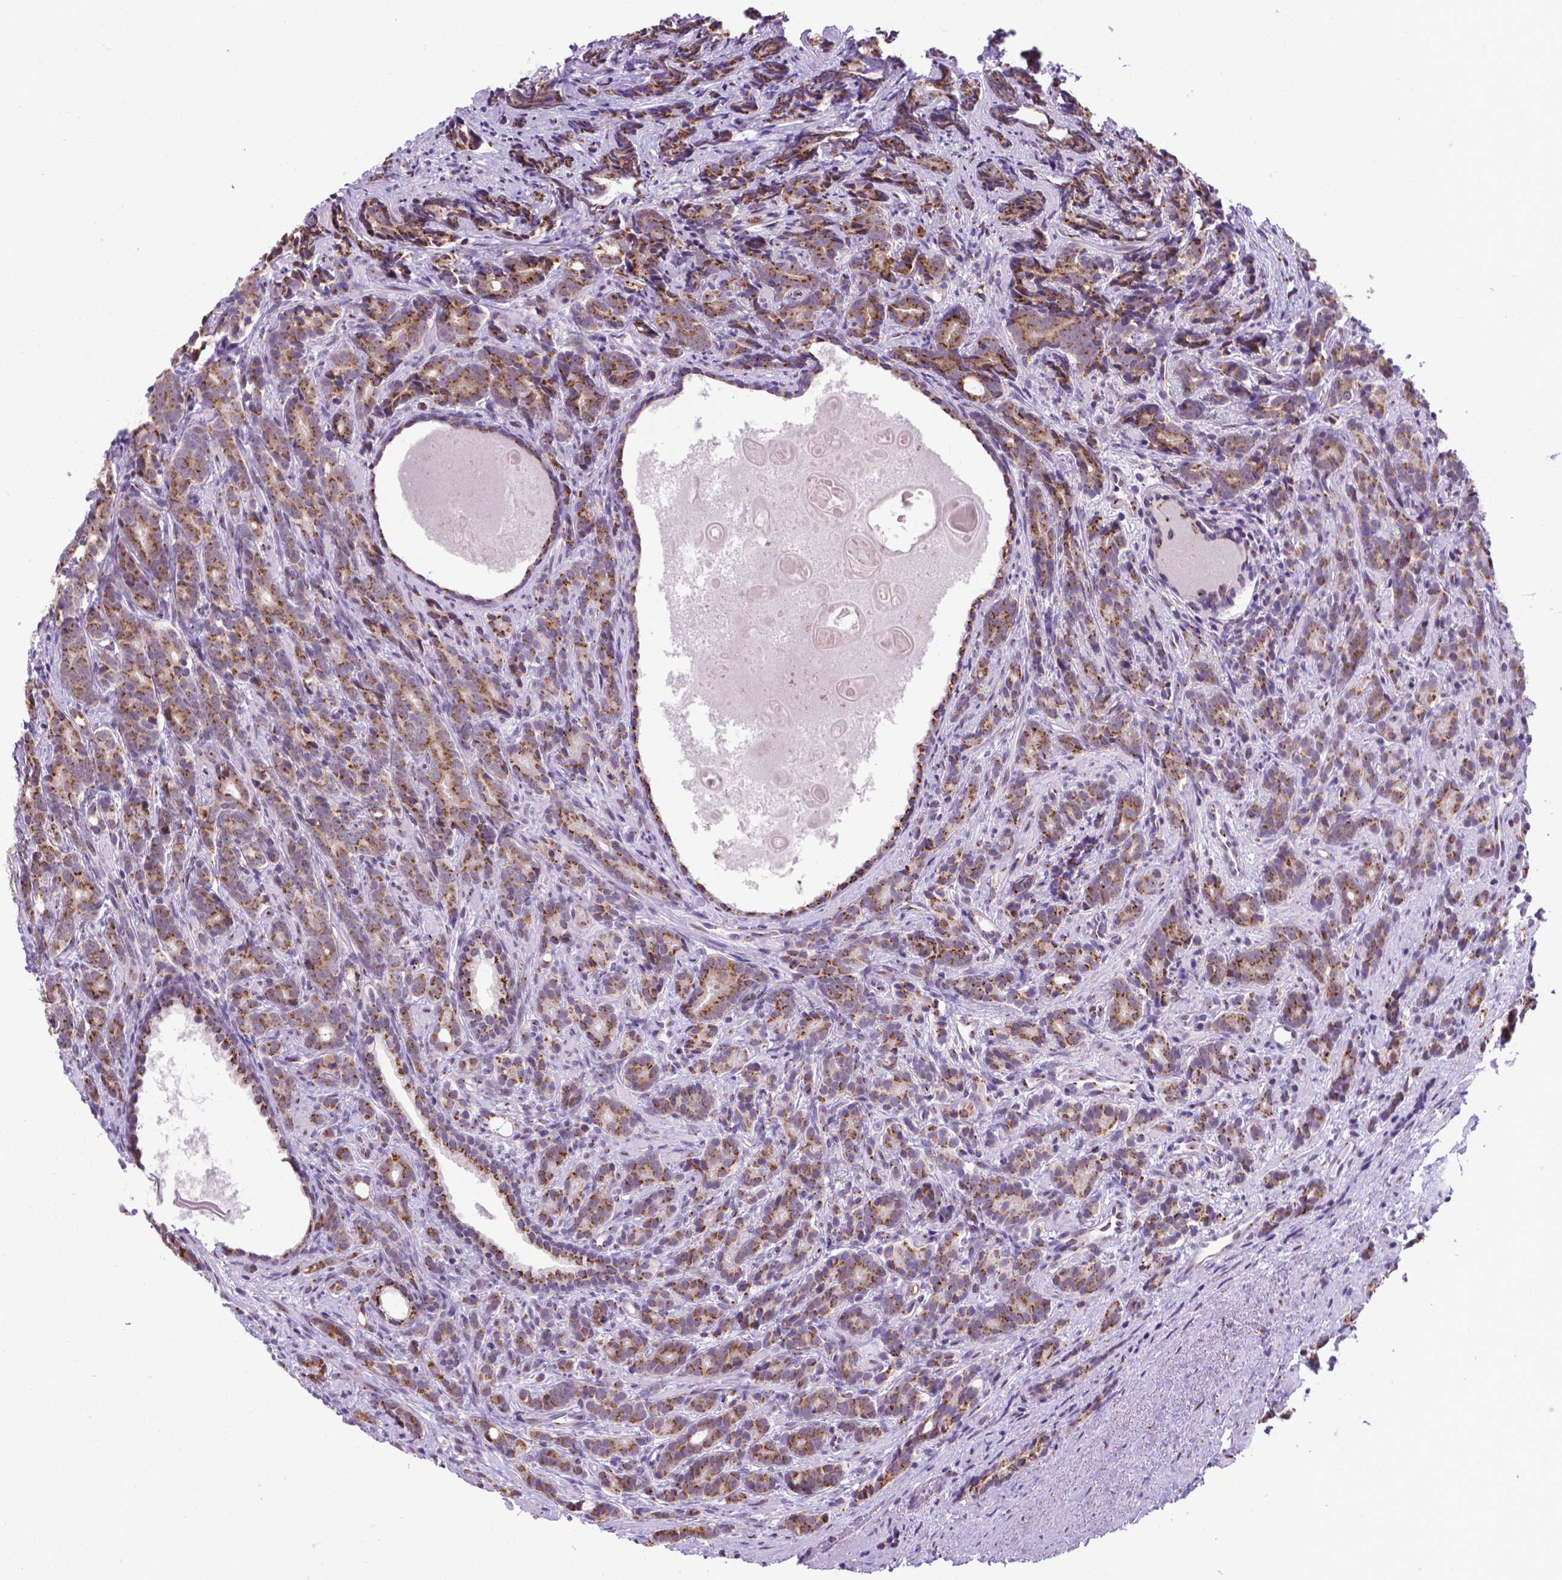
{"staining": {"intensity": "moderate", "quantity": ">75%", "location": "cytoplasmic/membranous"}, "tissue": "prostate cancer", "cell_type": "Tumor cells", "image_type": "cancer", "snomed": [{"axis": "morphology", "description": "Adenocarcinoma, High grade"}, {"axis": "topography", "description": "Prostate"}], "caption": "Immunohistochemistry micrograph of neoplastic tissue: human high-grade adenocarcinoma (prostate) stained using immunohistochemistry shows medium levels of moderate protein expression localized specifically in the cytoplasmic/membranous of tumor cells, appearing as a cytoplasmic/membranous brown color.", "gene": "MRPL10", "patient": {"sex": "male", "age": 84}}